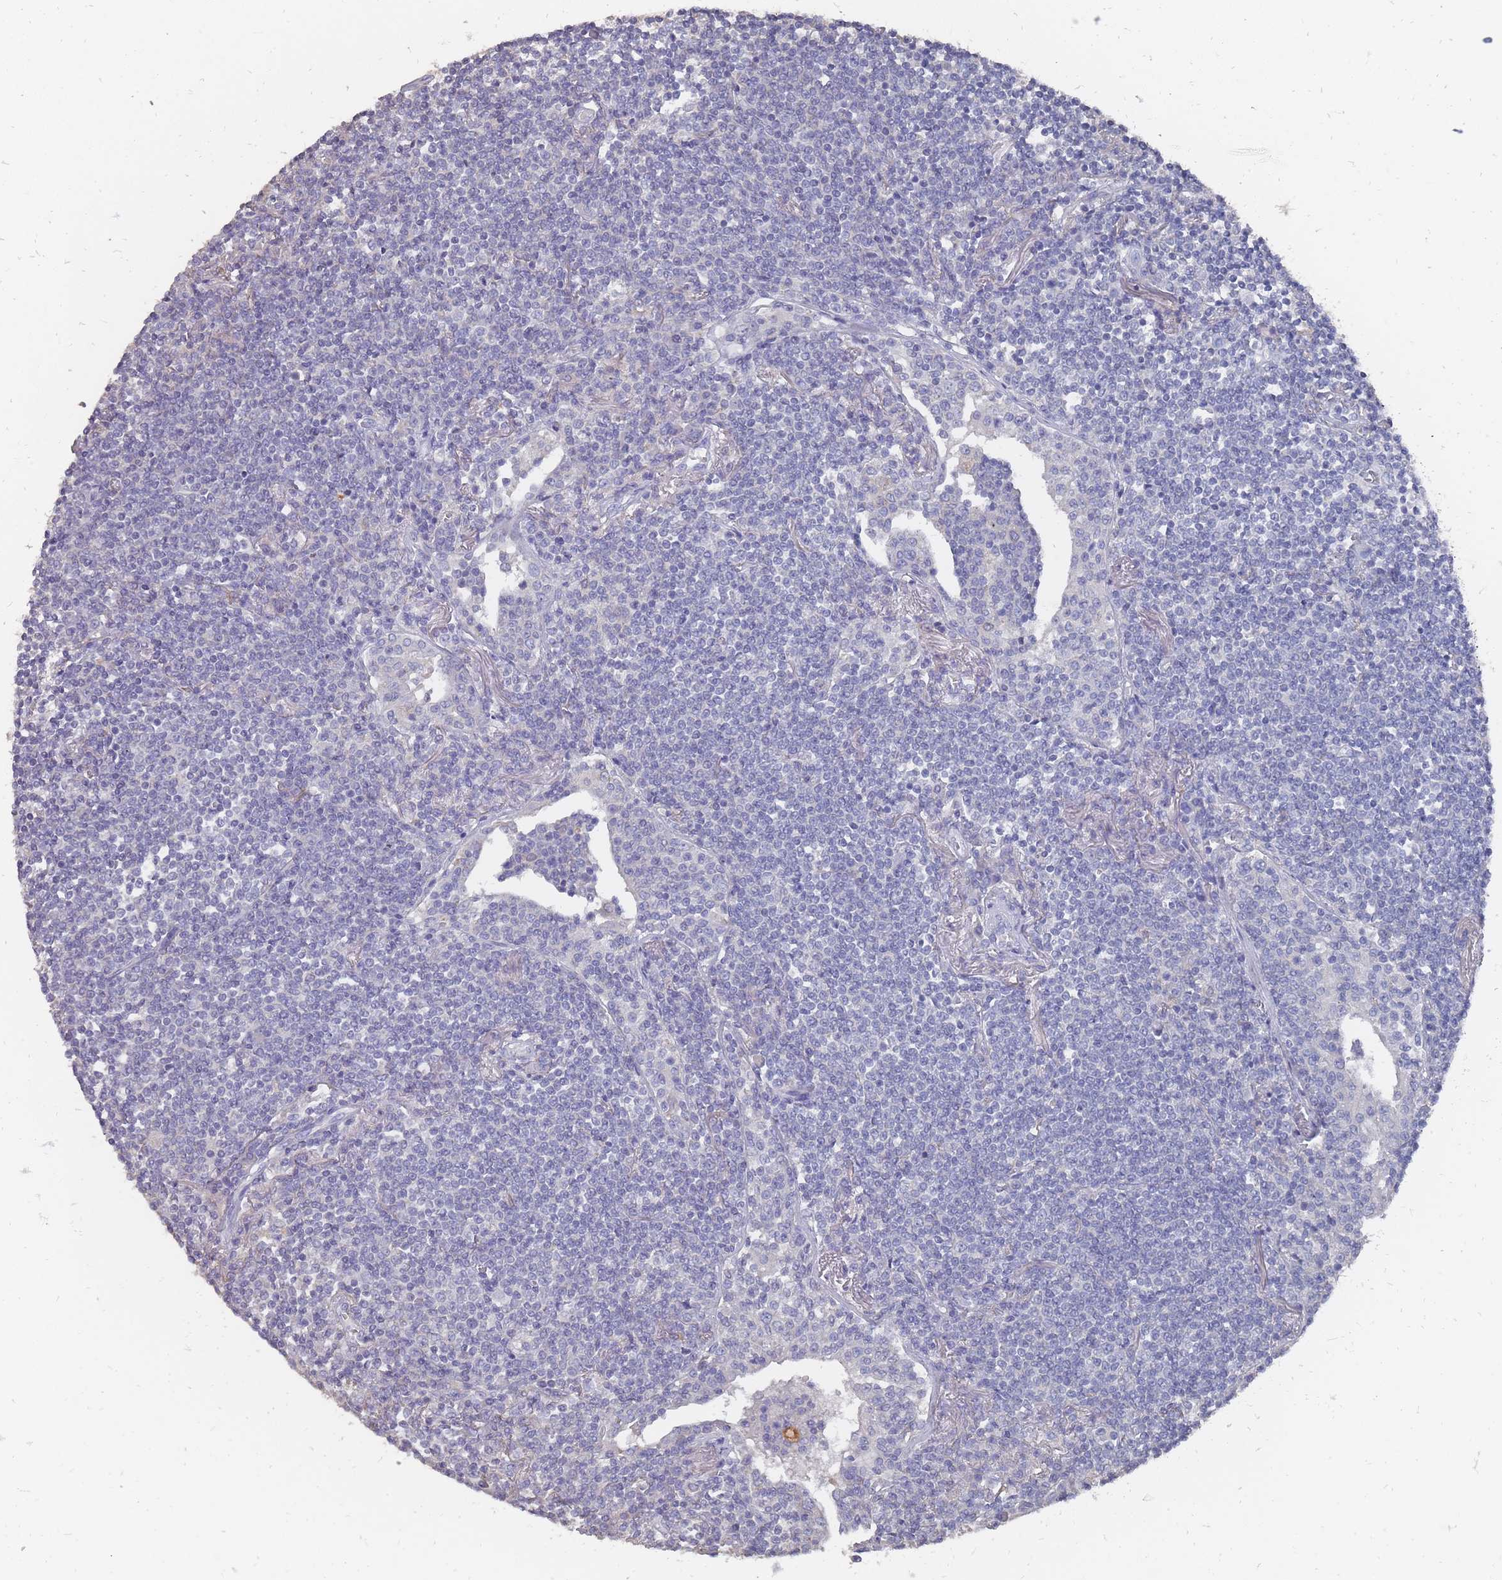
{"staining": {"intensity": "negative", "quantity": "none", "location": "none"}, "tissue": "lymphoma", "cell_type": "Tumor cells", "image_type": "cancer", "snomed": [{"axis": "morphology", "description": "Malignant lymphoma, non-Hodgkin's type, Low grade"}, {"axis": "topography", "description": "Lung"}], "caption": "The IHC histopathology image has no significant staining in tumor cells of lymphoma tissue.", "gene": "OTULINL", "patient": {"sex": "female", "age": 71}}